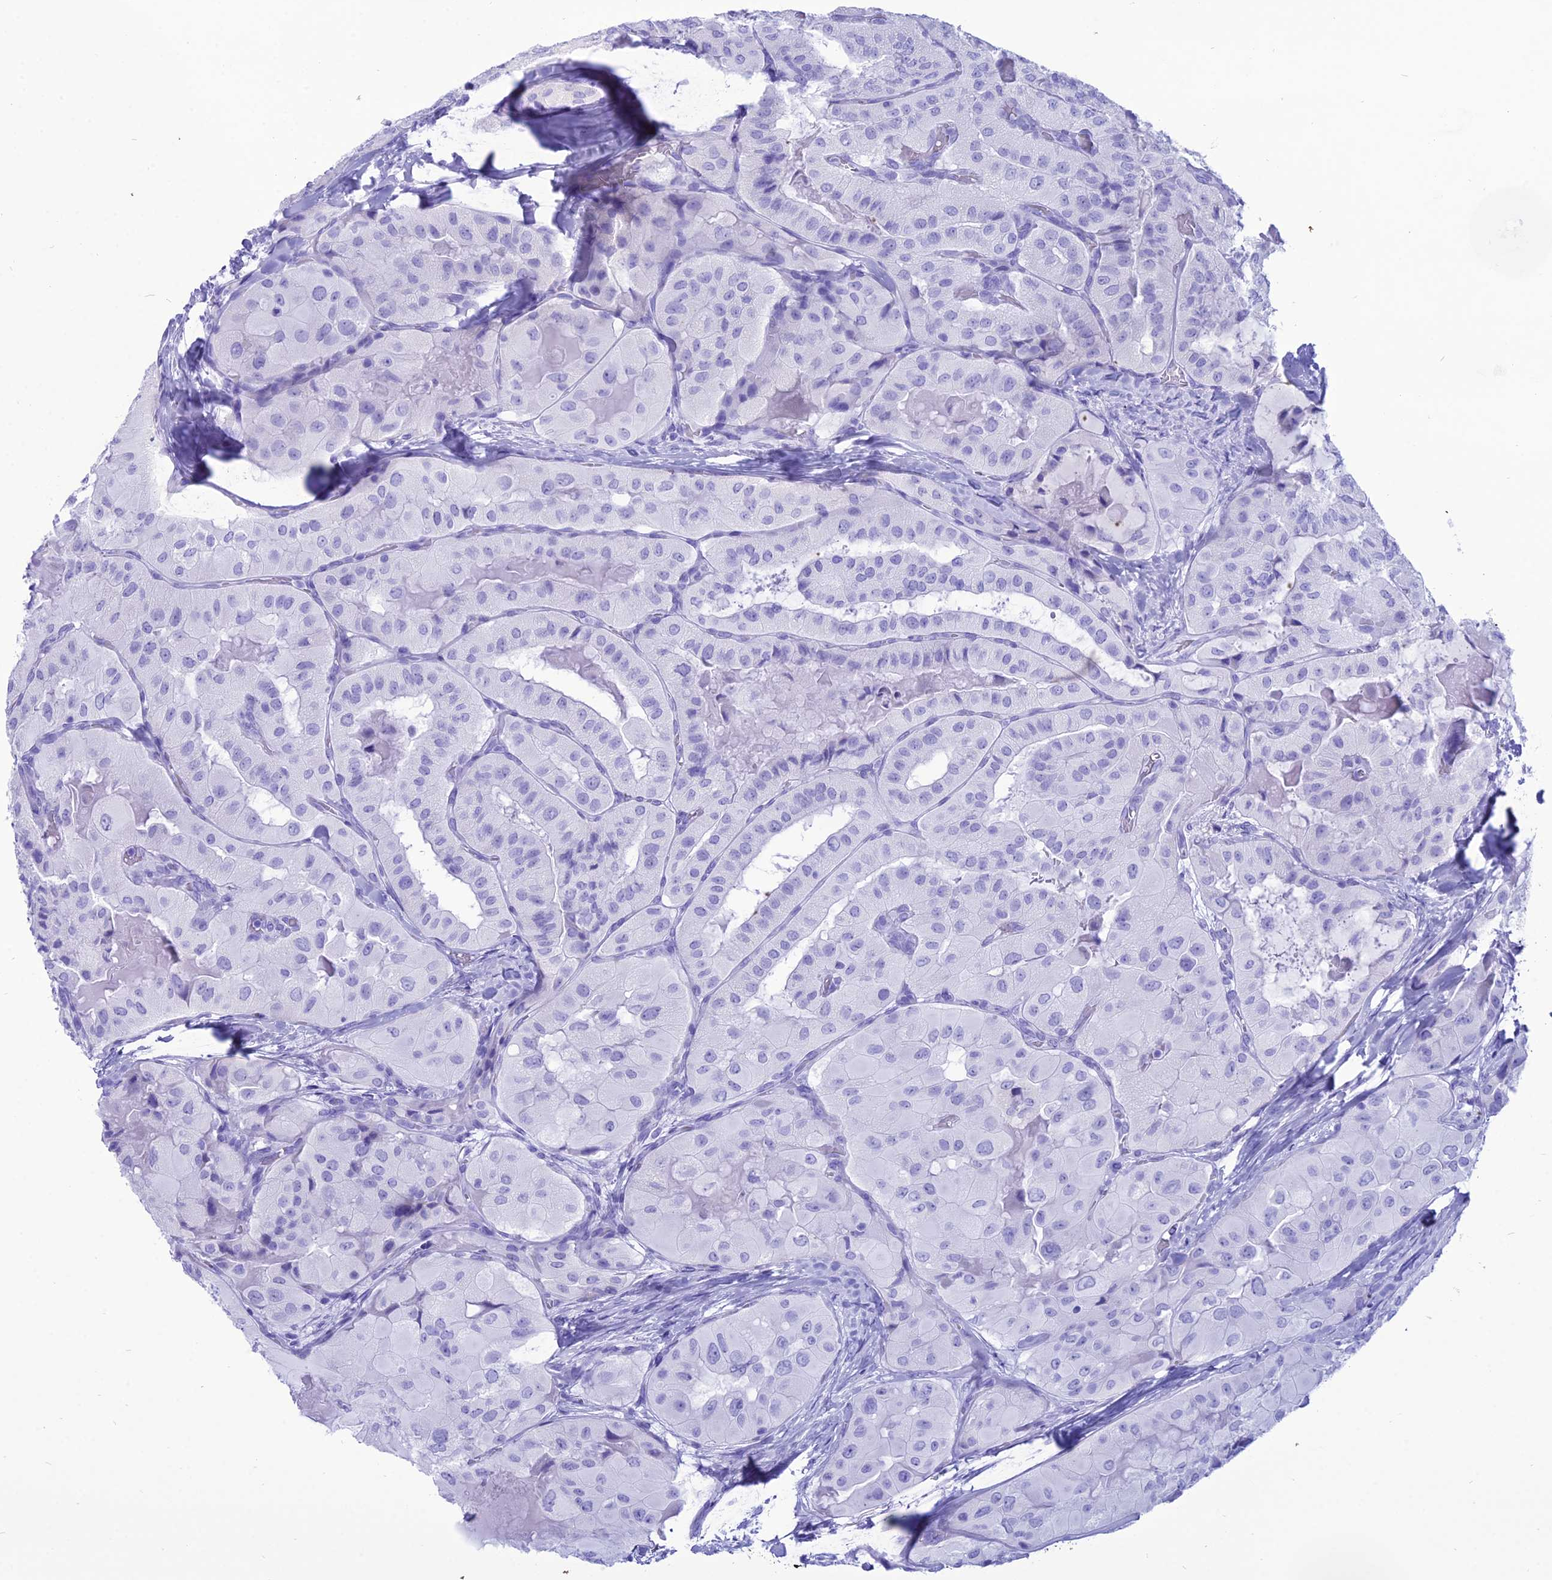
{"staining": {"intensity": "negative", "quantity": "none", "location": "none"}, "tissue": "thyroid cancer", "cell_type": "Tumor cells", "image_type": "cancer", "snomed": [{"axis": "morphology", "description": "Normal tissue, NOS"}, {"axis": "morphology", "description": "Papillary adenocarcinoma, NOS"}, {"axis": "topography", "description": "Thyroid gland"}], "caption": "This is an IHC image of thyroid papillary adenocarcinoma. There is no positivity in tumor cells.", "gene": "PNMA5", "patient": {"sex": "female", "age": 59}}